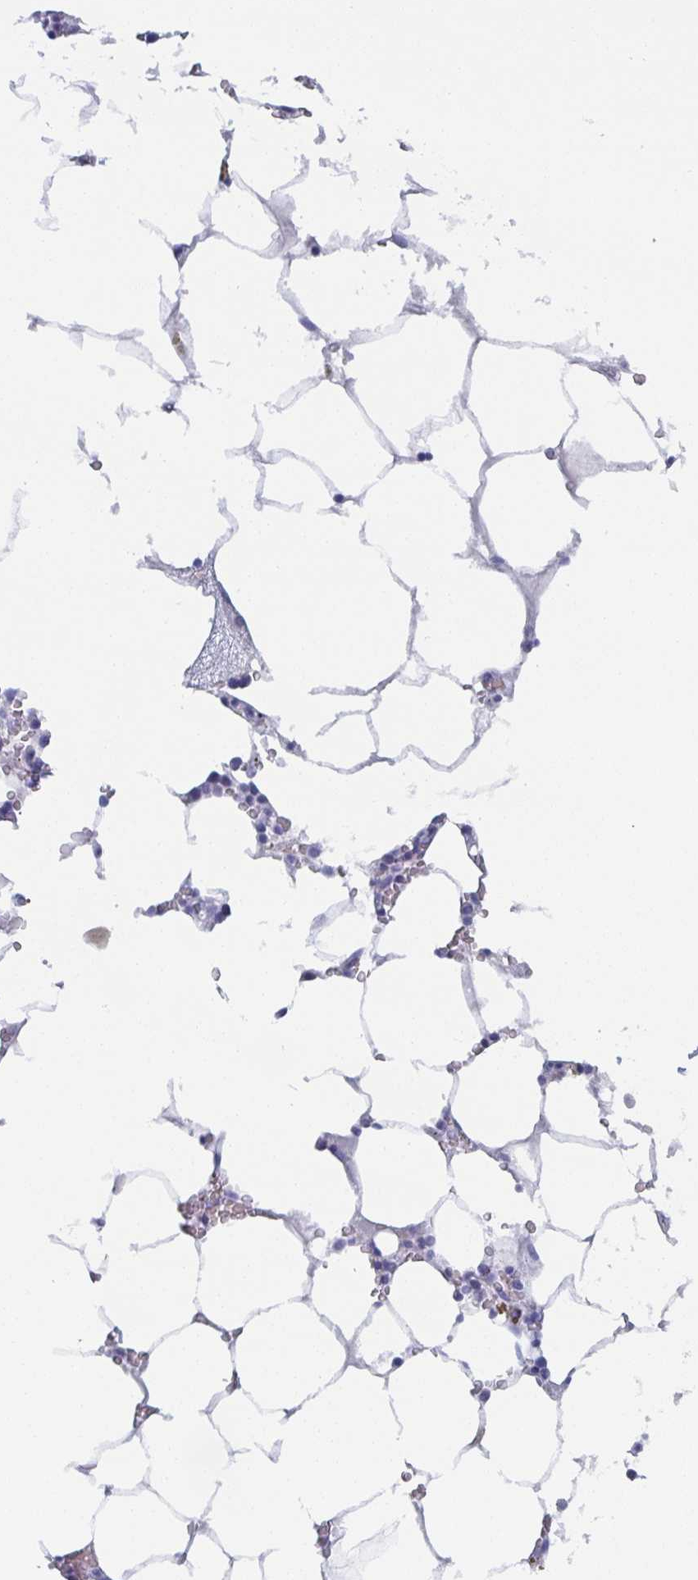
{"staining": {"intensity": "negative", "quantity": "none", "location": "none"}, "tissue": "bone marrow", "cell_type": "Hematopoietic cells", "image_type": "normal", "snomed": [{"axis": "morphology", "description": "Normal tissue, NOS"}, {"axis": "topography", "description": "Bone marrow"}], "caption": "Hematopoietic cells show no significant expression in normal bone marrow. (Brightfield microscopy of DAB immunohistochemistry at high magnification).", "gene": "DYDC2", "patient": {"sex": "male", "age": 64}}